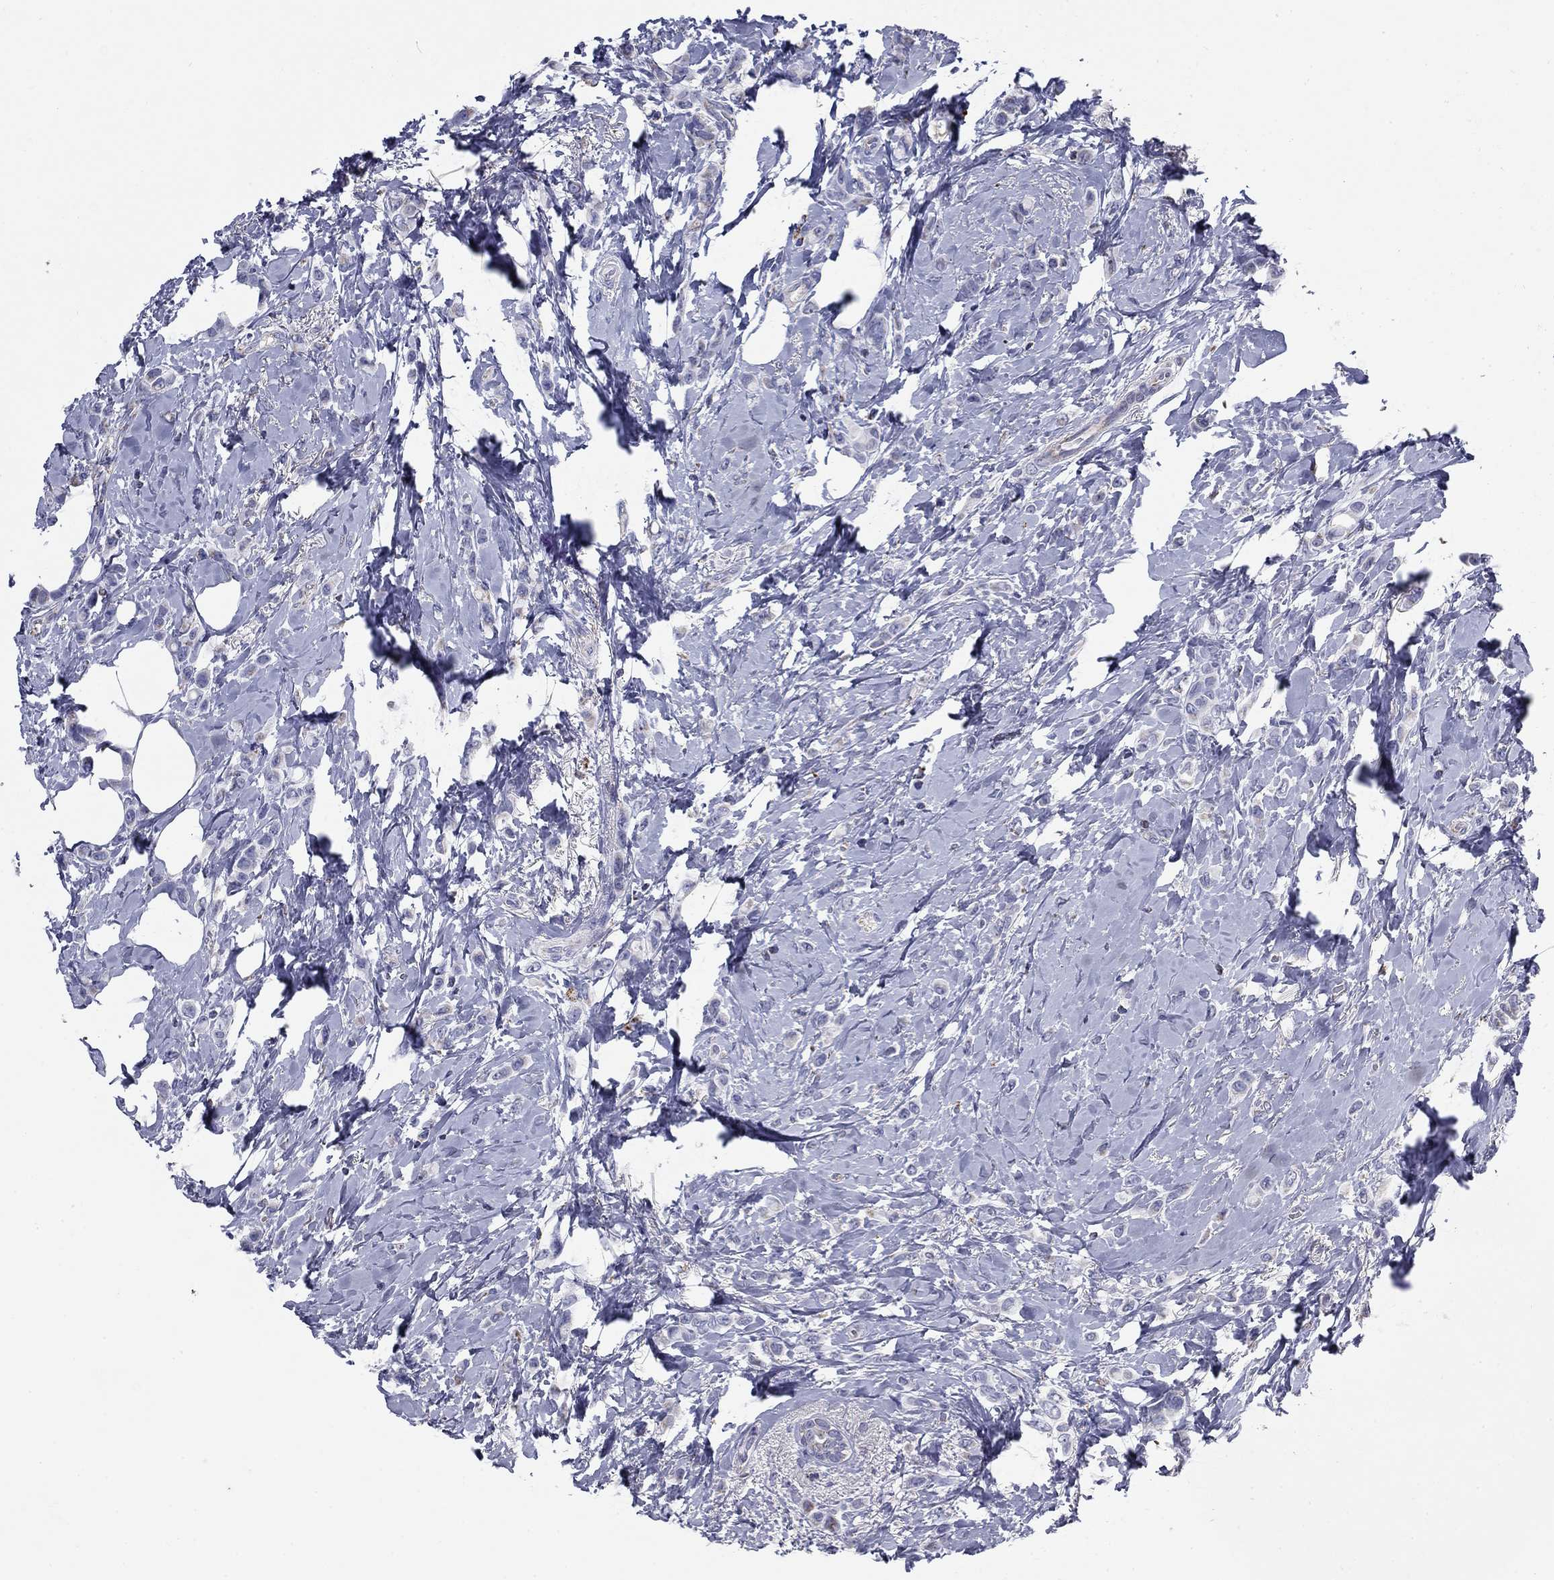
{"staining": {"intensity": "negative", "quantity": "none", "location": "none"}, "tissue": "breast cancer", "cell_type": "Tumor cells", "image_type": "cancer", "snomed": [{"axis": "morphology", "description": "Lobular carcinoma"}, {"axis": "topography", "description": "Breast"}], "caption": "There is no significant positivity in tumor cells of lobular carcinoma (breast).", "gene": "NDUFA4L2", "patient": {"sex": "female", "age": 66}}